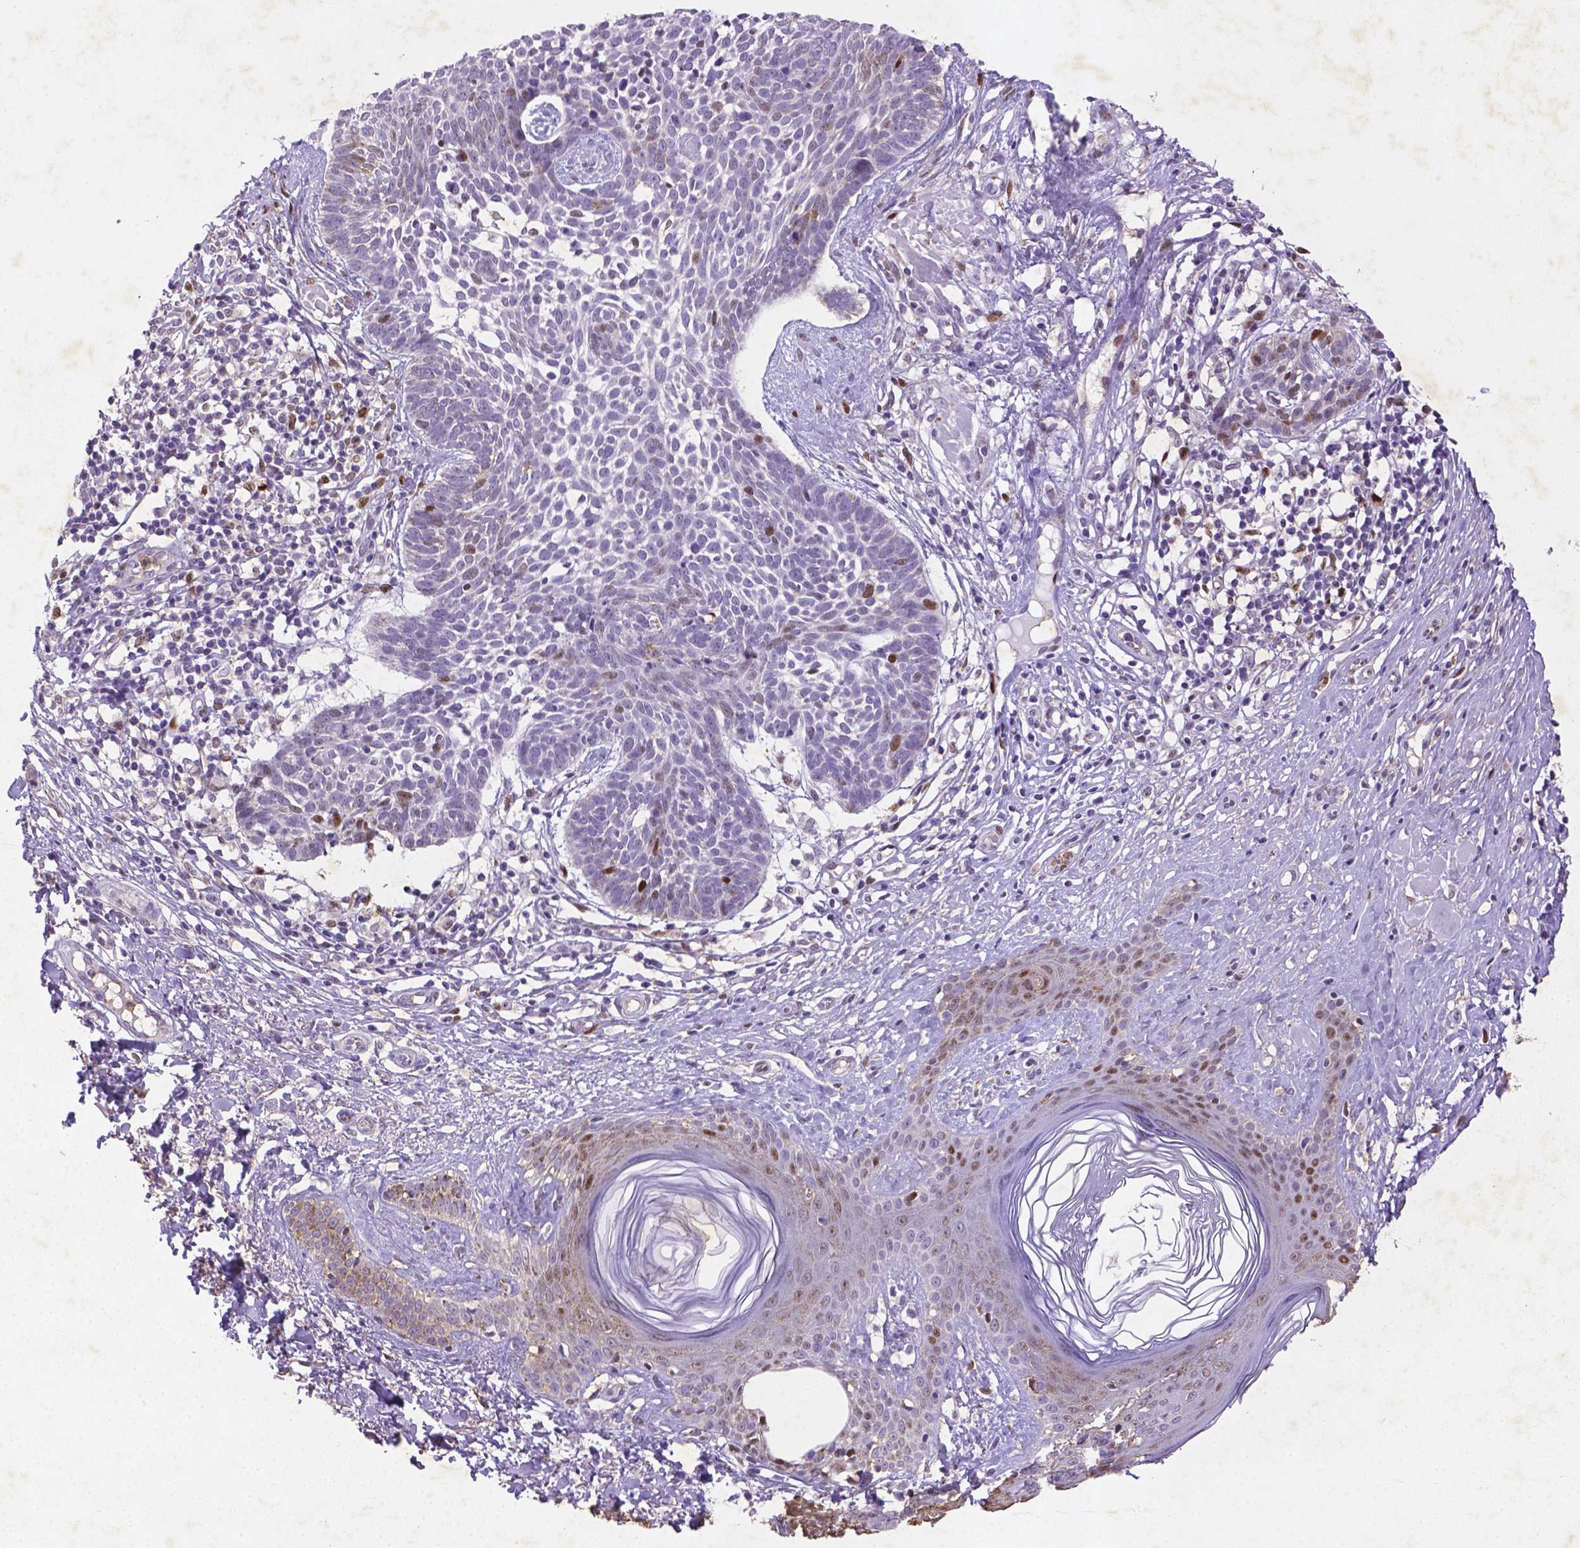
{"staining": {"intensity": "moderate", "quantity": "<25%", "location": "nuclear"}, "tissue": "skin cancer", "cell_type": "Tumor cells", "image_type": "cancer", "snomed": [{"axis": "morphology", "description": "Basal cell carcinoma"}, {"axis": "topography", "description": "Skin"}], "caption": "Immunohistochemistry of skin cancer (basal cell carcinoma) exhibits low levels of moderate nuclear staining in approximately <25% of tumor cells.", "gene": "CDKN1A", "patient": {"sex": "male", "age": 85}}